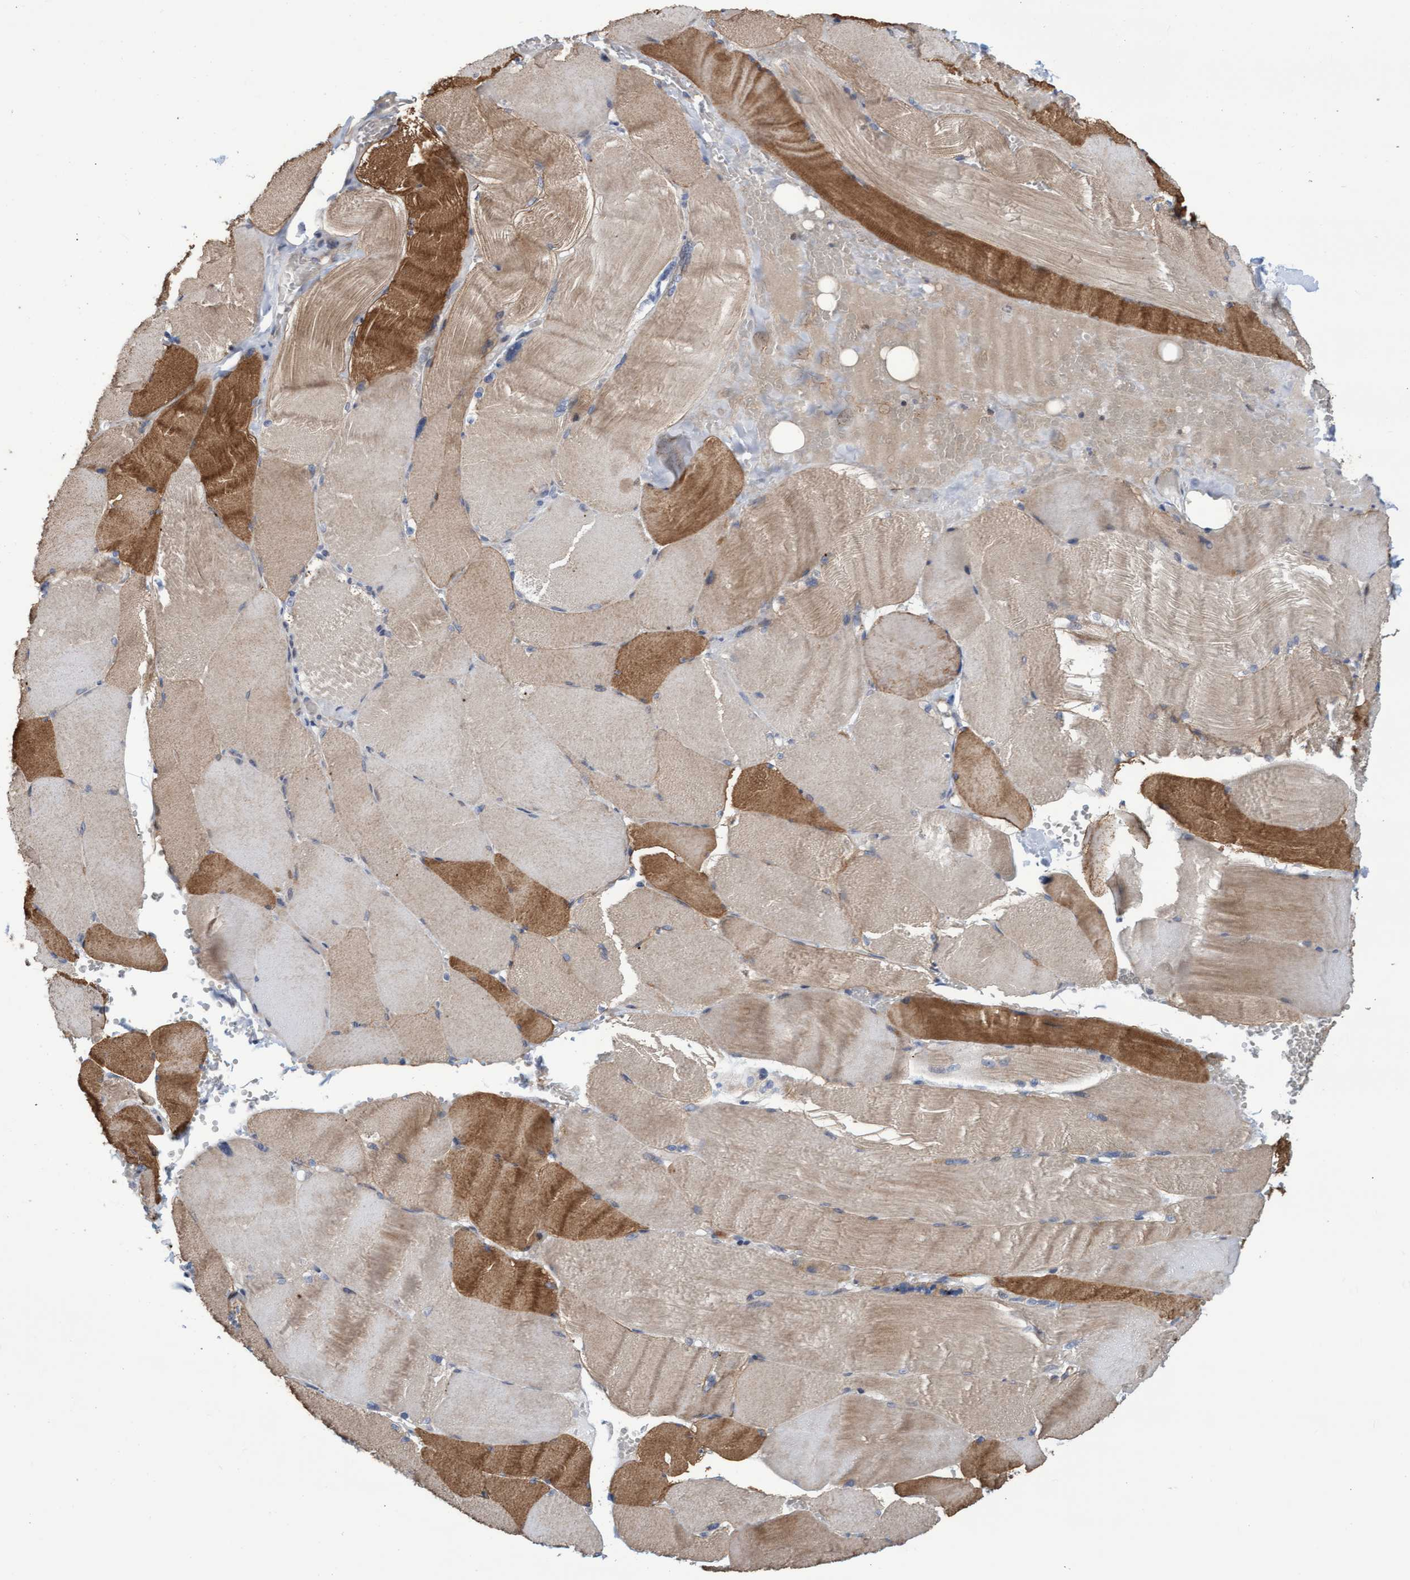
{"staining": {"intensity": "moderate", "quantity": ">75%", "location": "cytoplasmic/membranous"}, "tissue": "skeletal muscle", "cell_type": "Myocytes", "image_type": "normal", "snomed": [{"axis": "morphology", "description": "Normal tissue, NOS"}, {"axis": "topography", "description": "Skin"}, {"axis": "topography", "description": "Skeletal muscle"}], "caption": "This is an image of immunohistochemistry staining of unremarkable skeletal muscle, which shows moderate expression in the cytoplasmic/membranous of myocytes.", "gene": "ABCF2", "patient": {"sex": "male", "age": 83}}